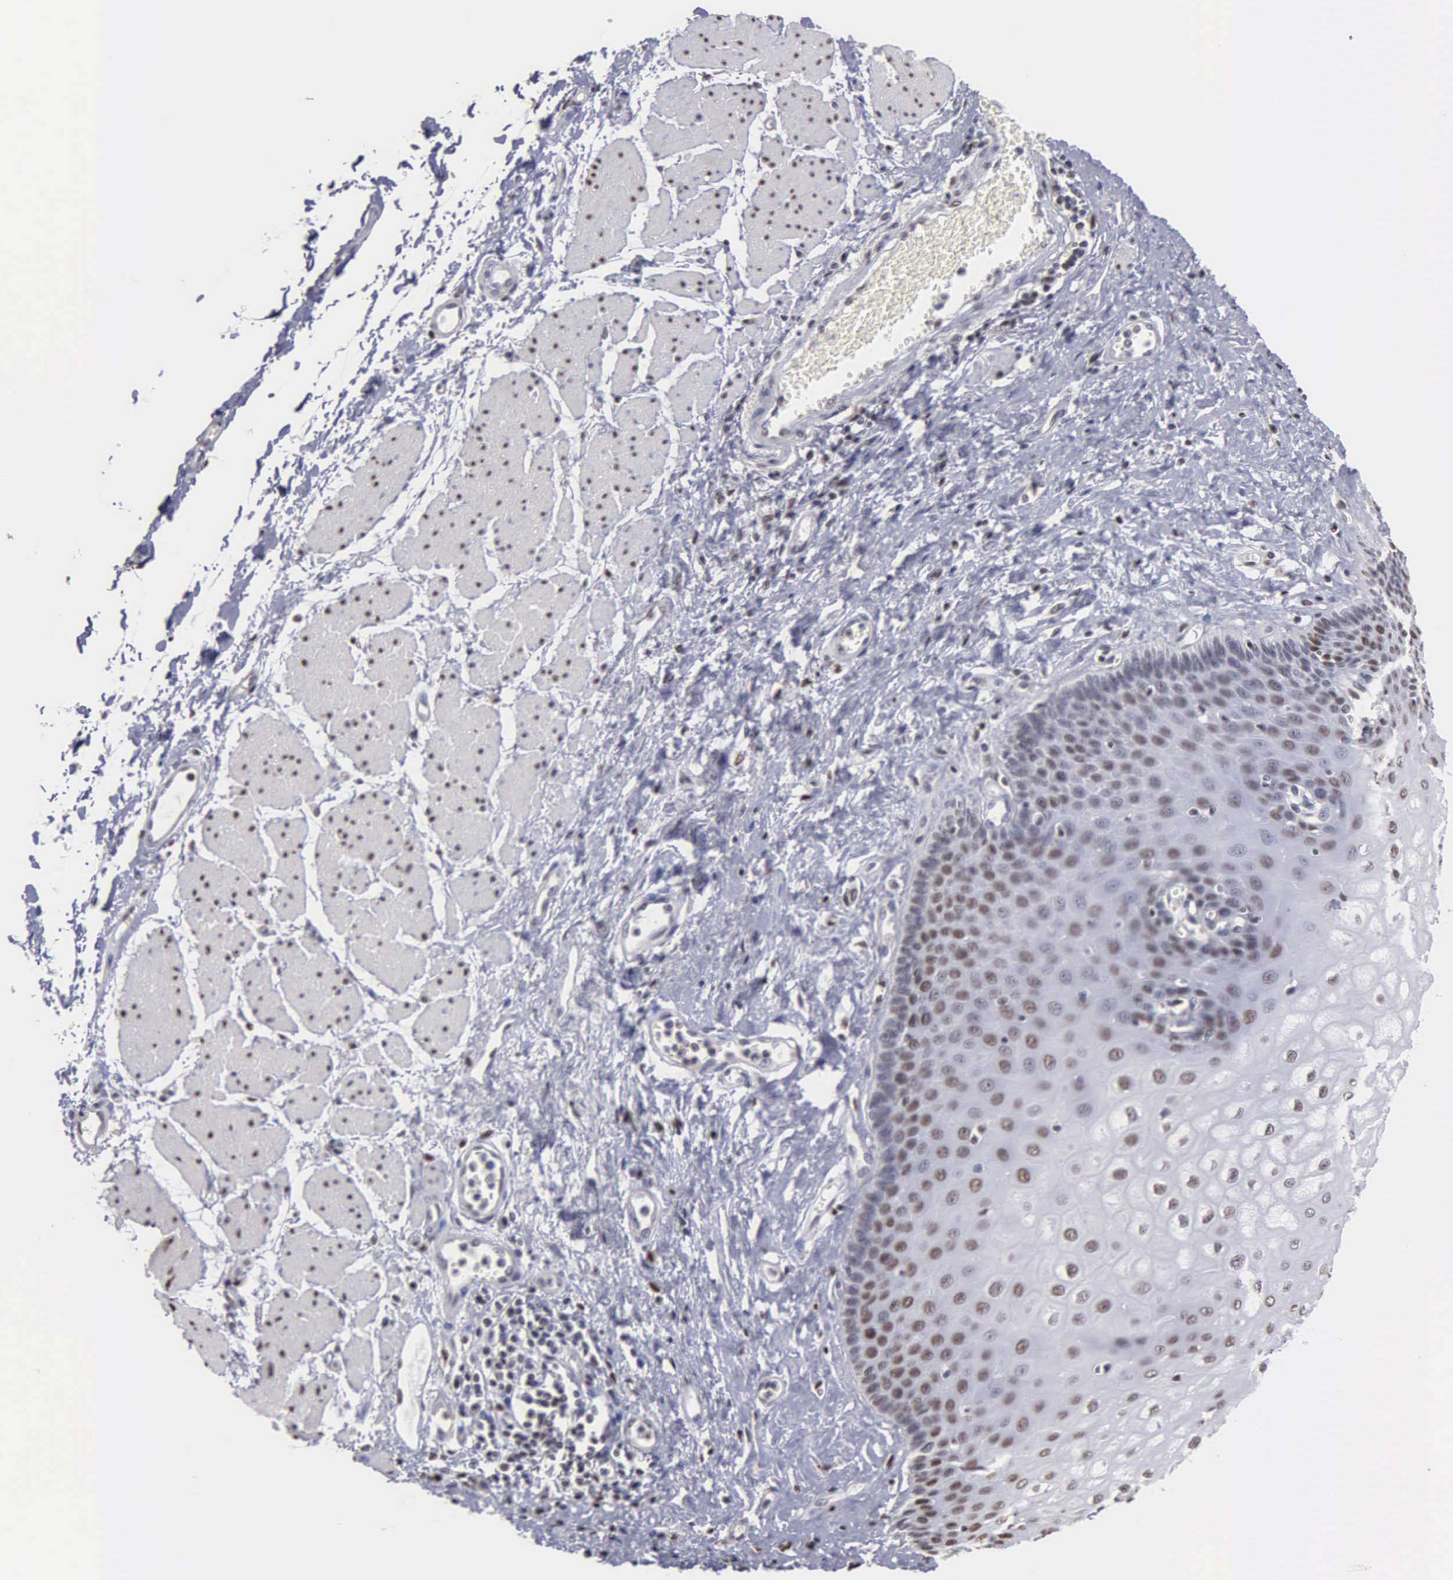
{"staining": {"intensity": "moderate", "quantity": "25%-75%", "location": "nuclear"}, "tissue": "esophagus", "cell_type": "Squamous epithelial cells", "image_type": "normal", "snomed": [{"axis": "morphology", "description": "Normal tissue, NOS"}, {"axis": "topography", "description": "Esophagus"}], "caption": "The histopathology image displays immunohistochemical staining of normal esophagus. There is moderate nuclear positivity is identified in approximately 25%-75% of squamous epithelial cells. (DAB IHC, brown staining for protein, blue staining for nuclei).", "gene": "CCNG1", "patient": {"sex": "male", "age": 65}}